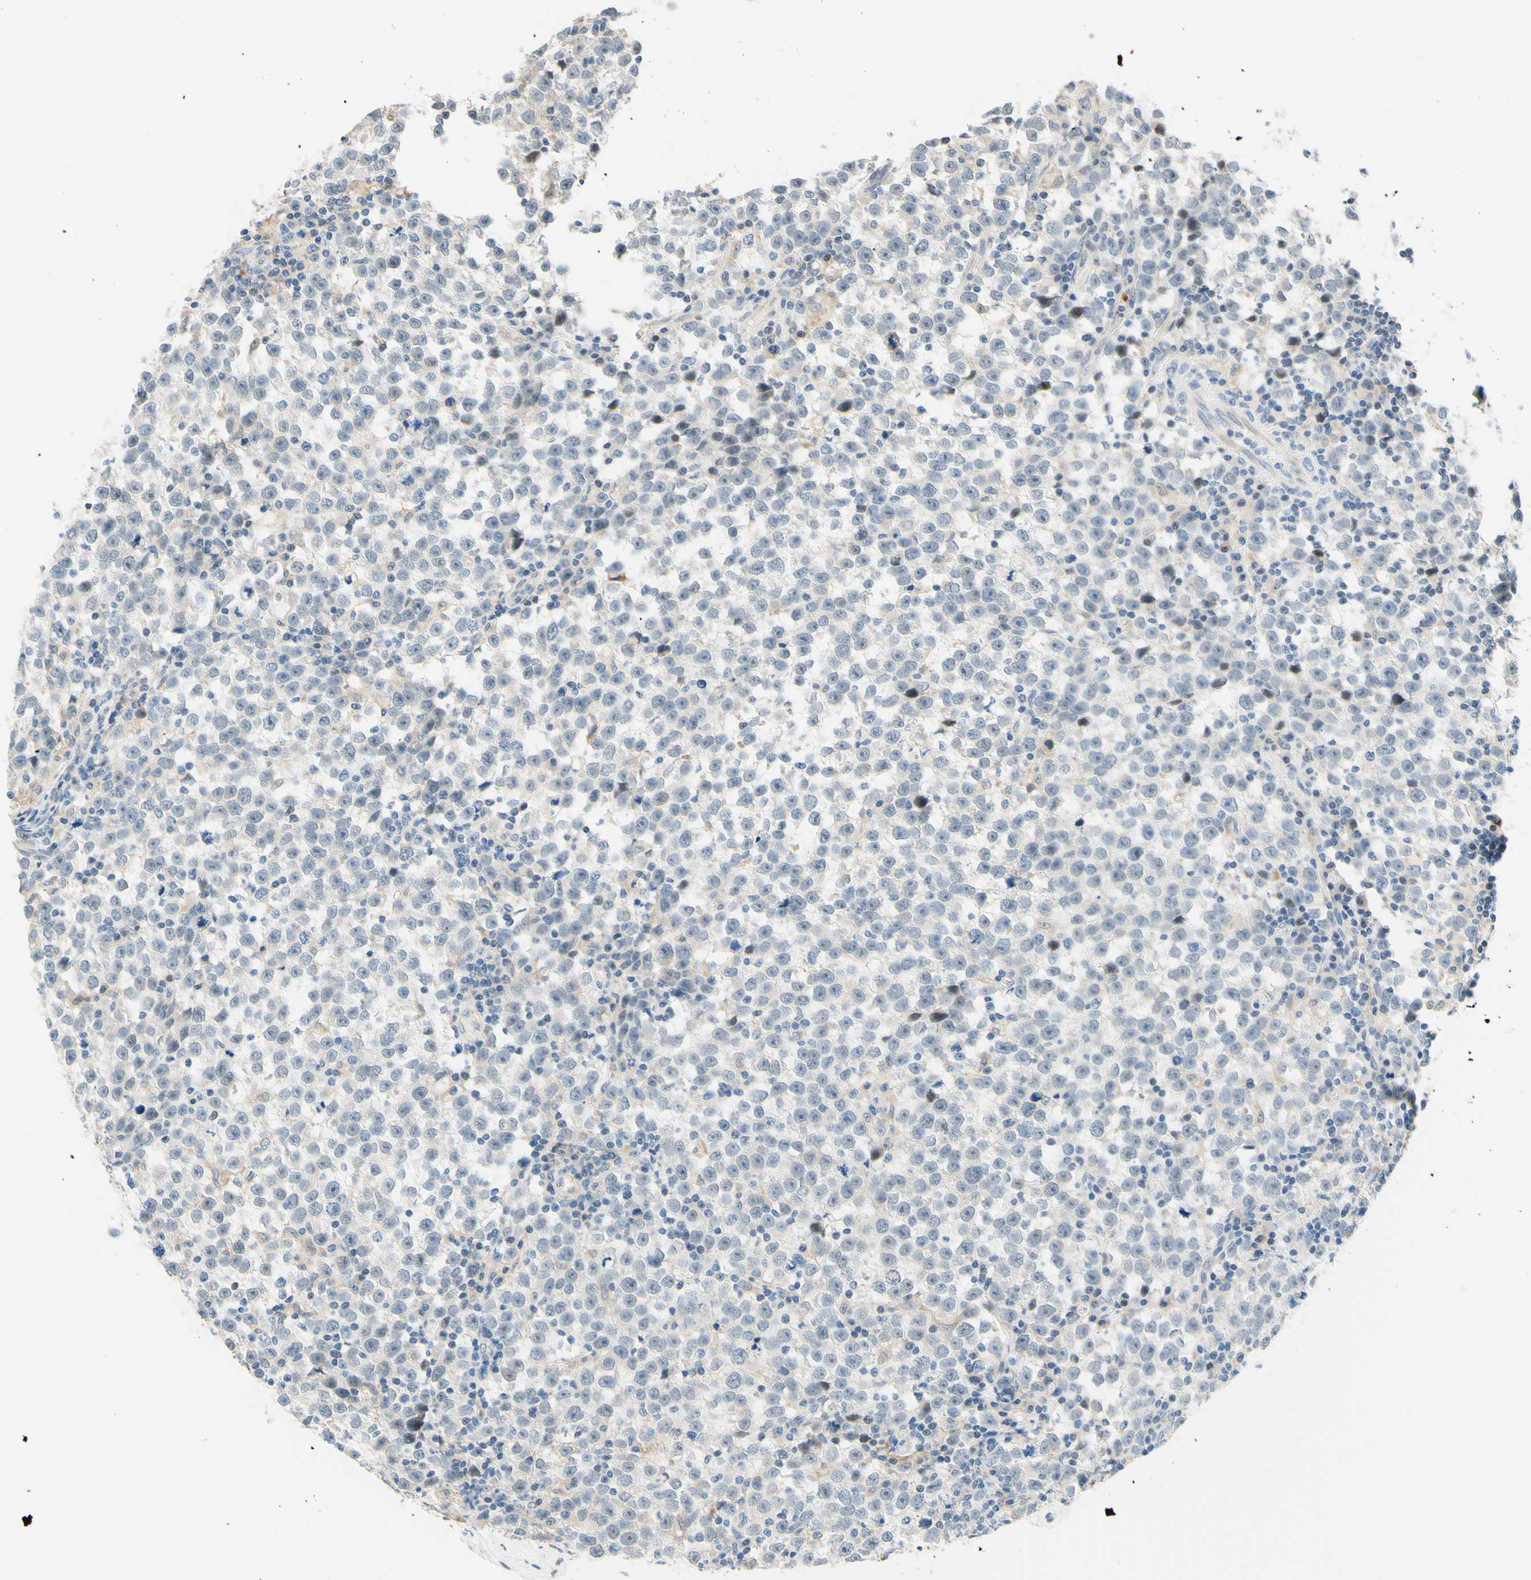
{"staining": {"intensity": "negative", "quantity": "none", "location": "none"}, "tissue": "testis cancer", "cell_type": "Tumor cells", "image_type": "cancer", "snomed": [{"axis": "morphology", "description": "Seminoma, NOS"}, {"axis": "topography", "description": "Testis"}], "caption": "Protein analysis of testis seminoma exhibits no significant positivity in tumor cells.", "gene": "TREM2", "patient": {"sex": "male", "age": 43}}